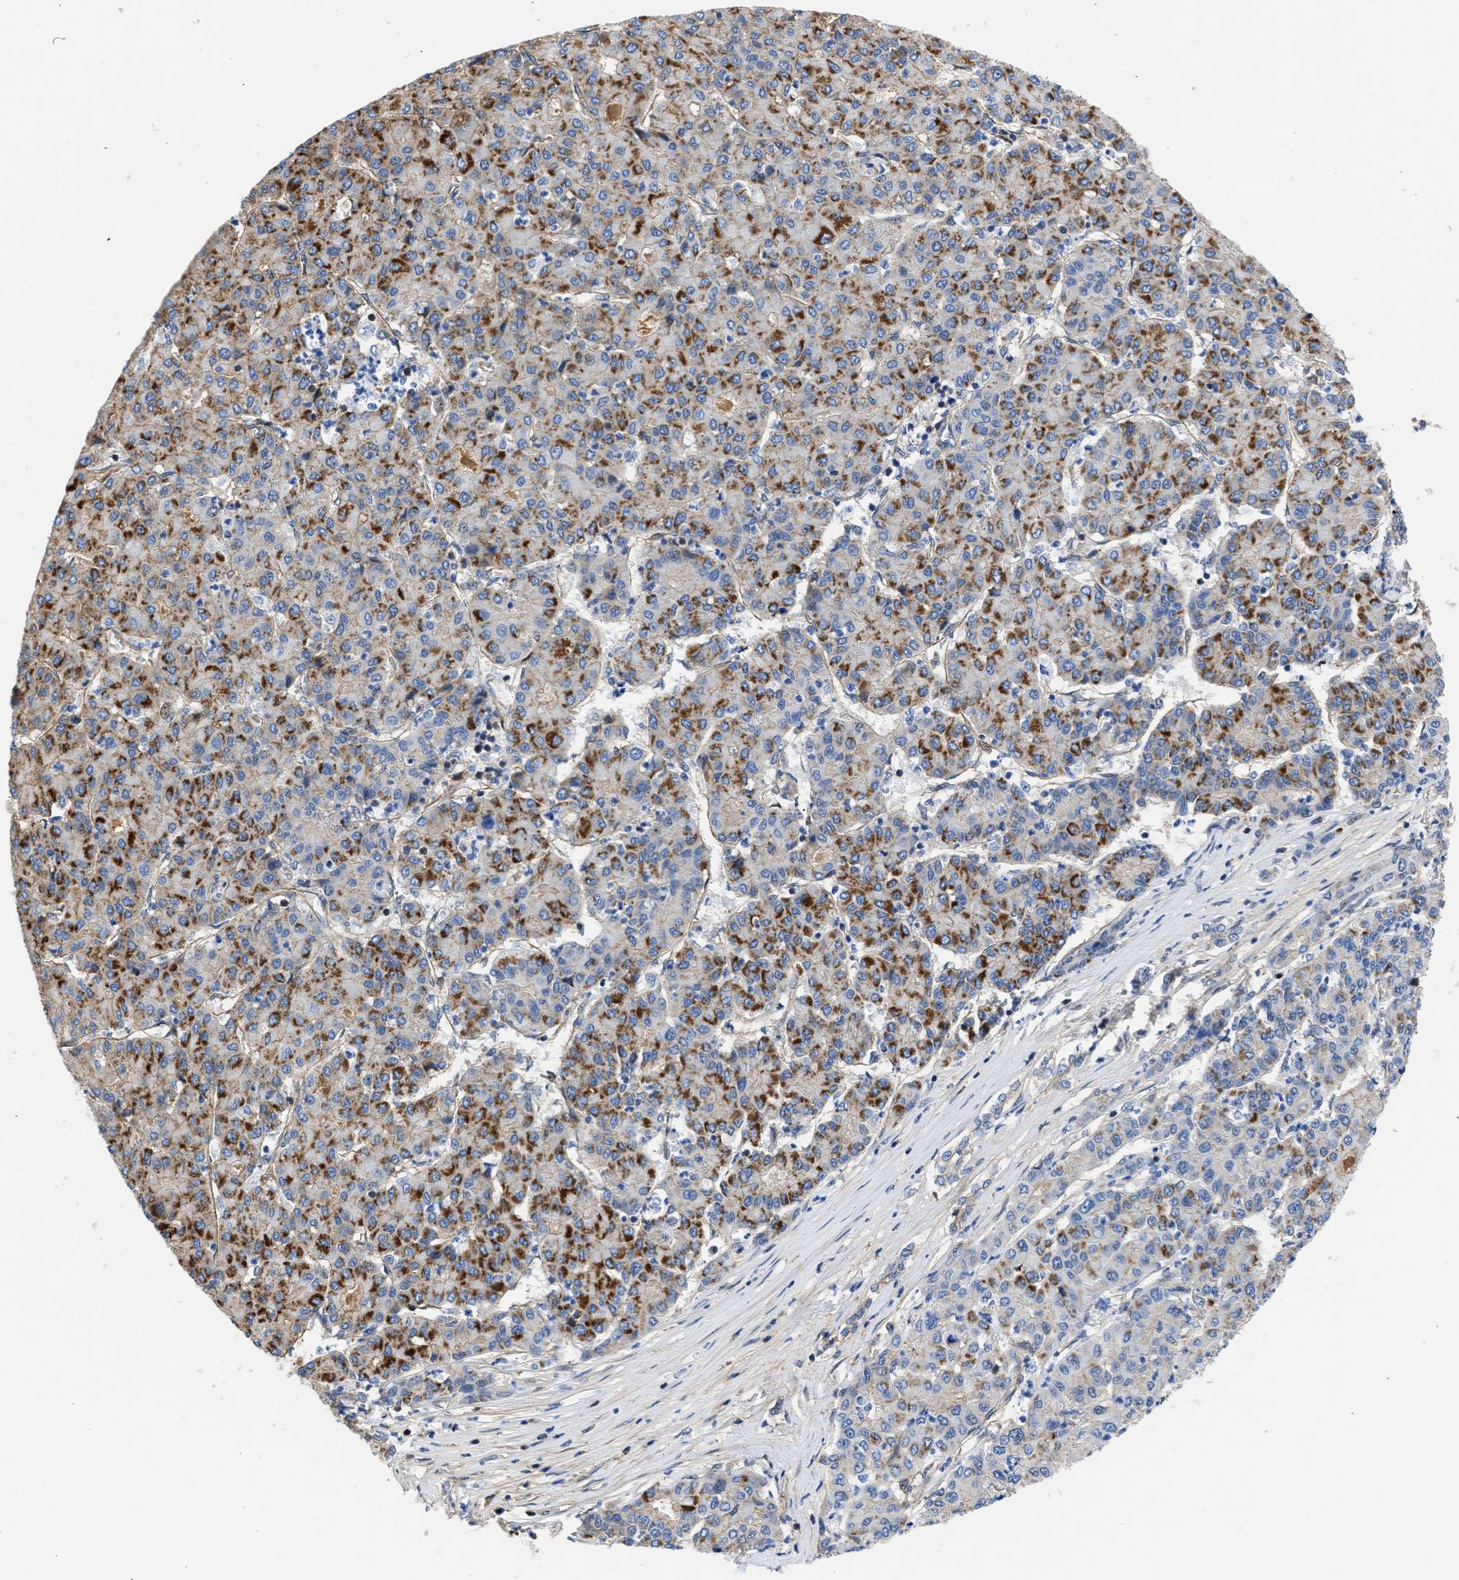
{"staining": {"intensity": "moderate", "quantity": "25%-75%", "location": "cytoplasmic/membranous"}, "tissue": "liver cancer", "cell_type": "Tumor cells", "image_type": "cancer", "snomed": [{"axis": "morphology", "description": "Carcinoma, Hepatocellular, NOS"}, {"axis": "topography", "description": "Liver"}], "caption": "Liver hepatocellular carcinoma stained with a brown dye shows moderate cytoplasmic/membranous positive staining in approximately 25%-75% of tumor cells.", "gene": "MAS1L", "patient": {"sex": "male", "age": 65}}